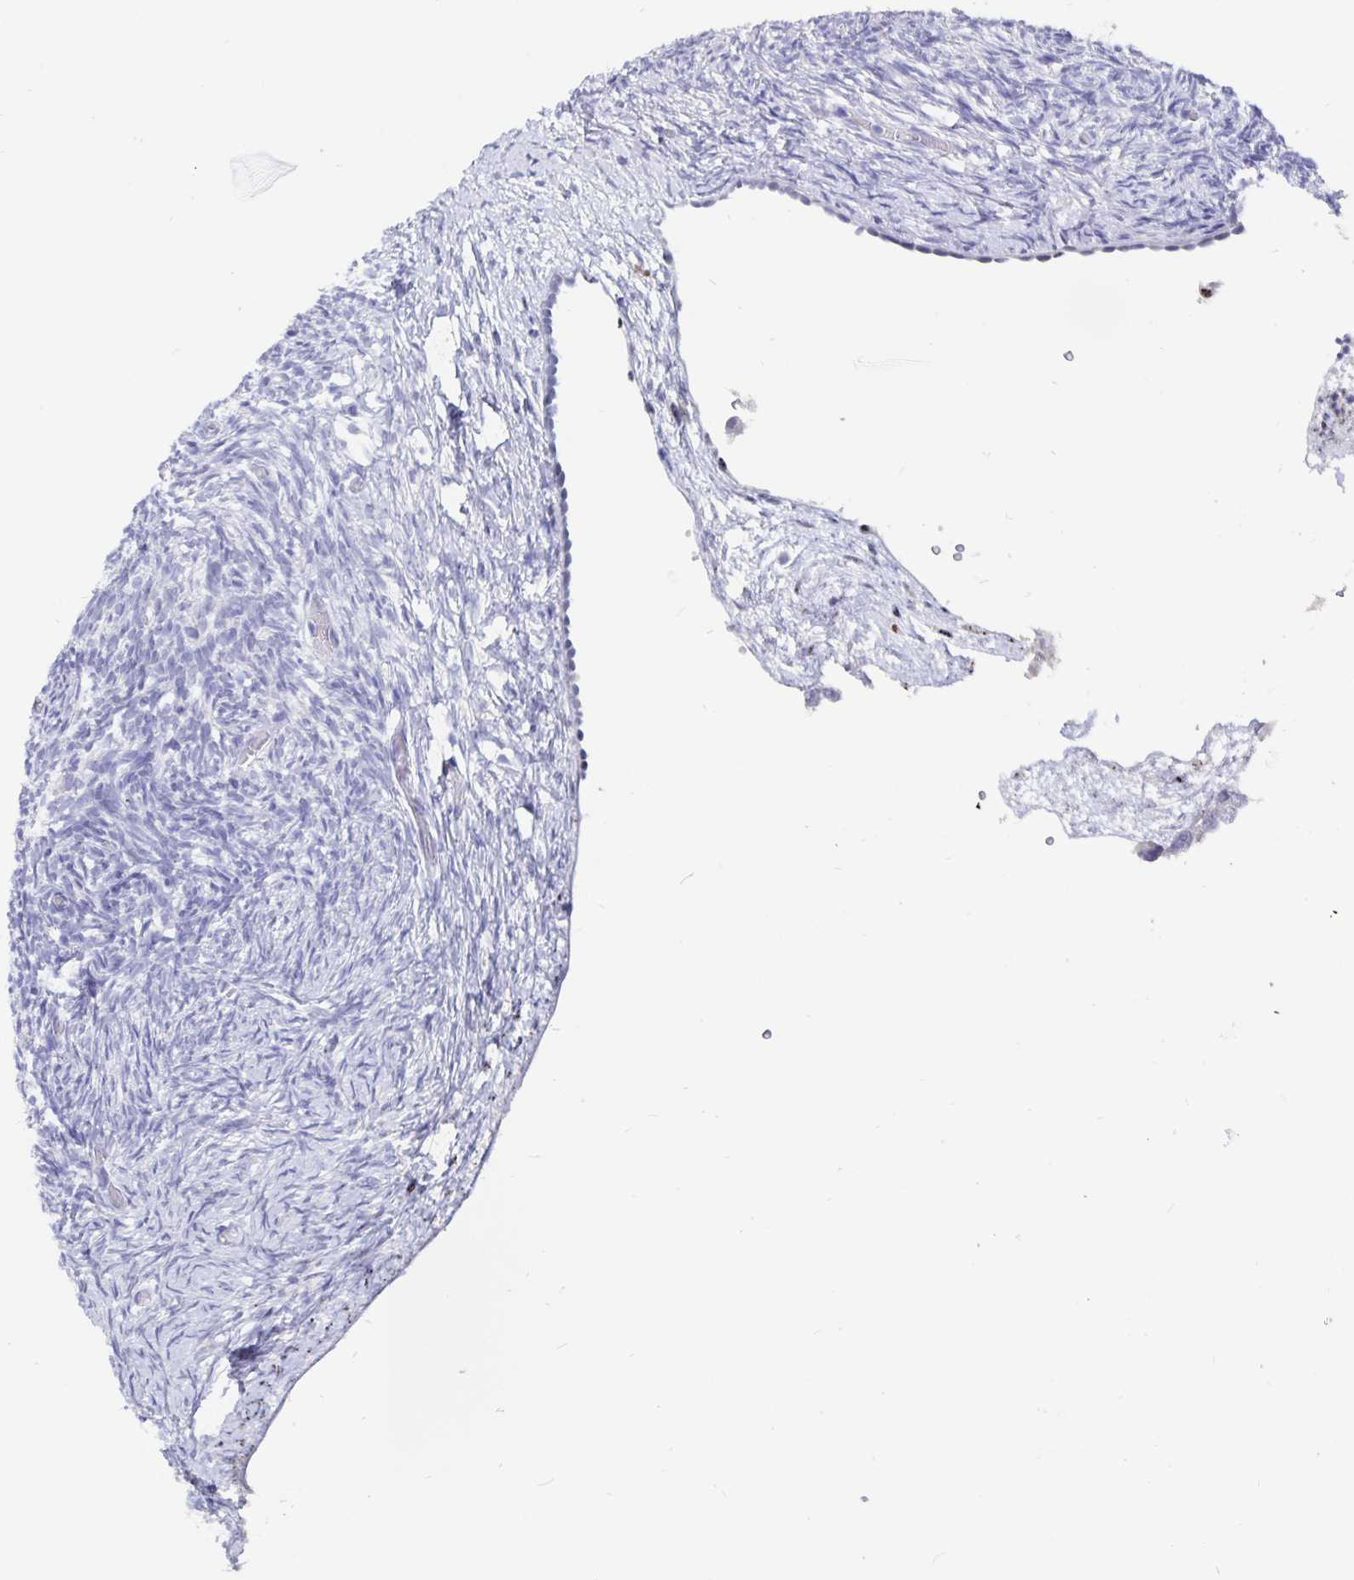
{"staining": {"intensity": "negative", "quantity": "none", "location": "none"}, "tissue": "ovary", "cell_type": "Ovarian stroma cells", "image_type": "normal", "snomed": [{"axis": "morphology", "description": "Normal tissue, NOS"}, {"axis": "topography", "description": "Ovary"}], "caption": "DAB immunohistochemical staining of normal human ovary reveals no significant expression in ovarian stroma cells. (DAB immunohistochemistry with hematoxylin counter stain).", "gene": "SMOC1", "patient": {"sex": "female", "age": 39}}